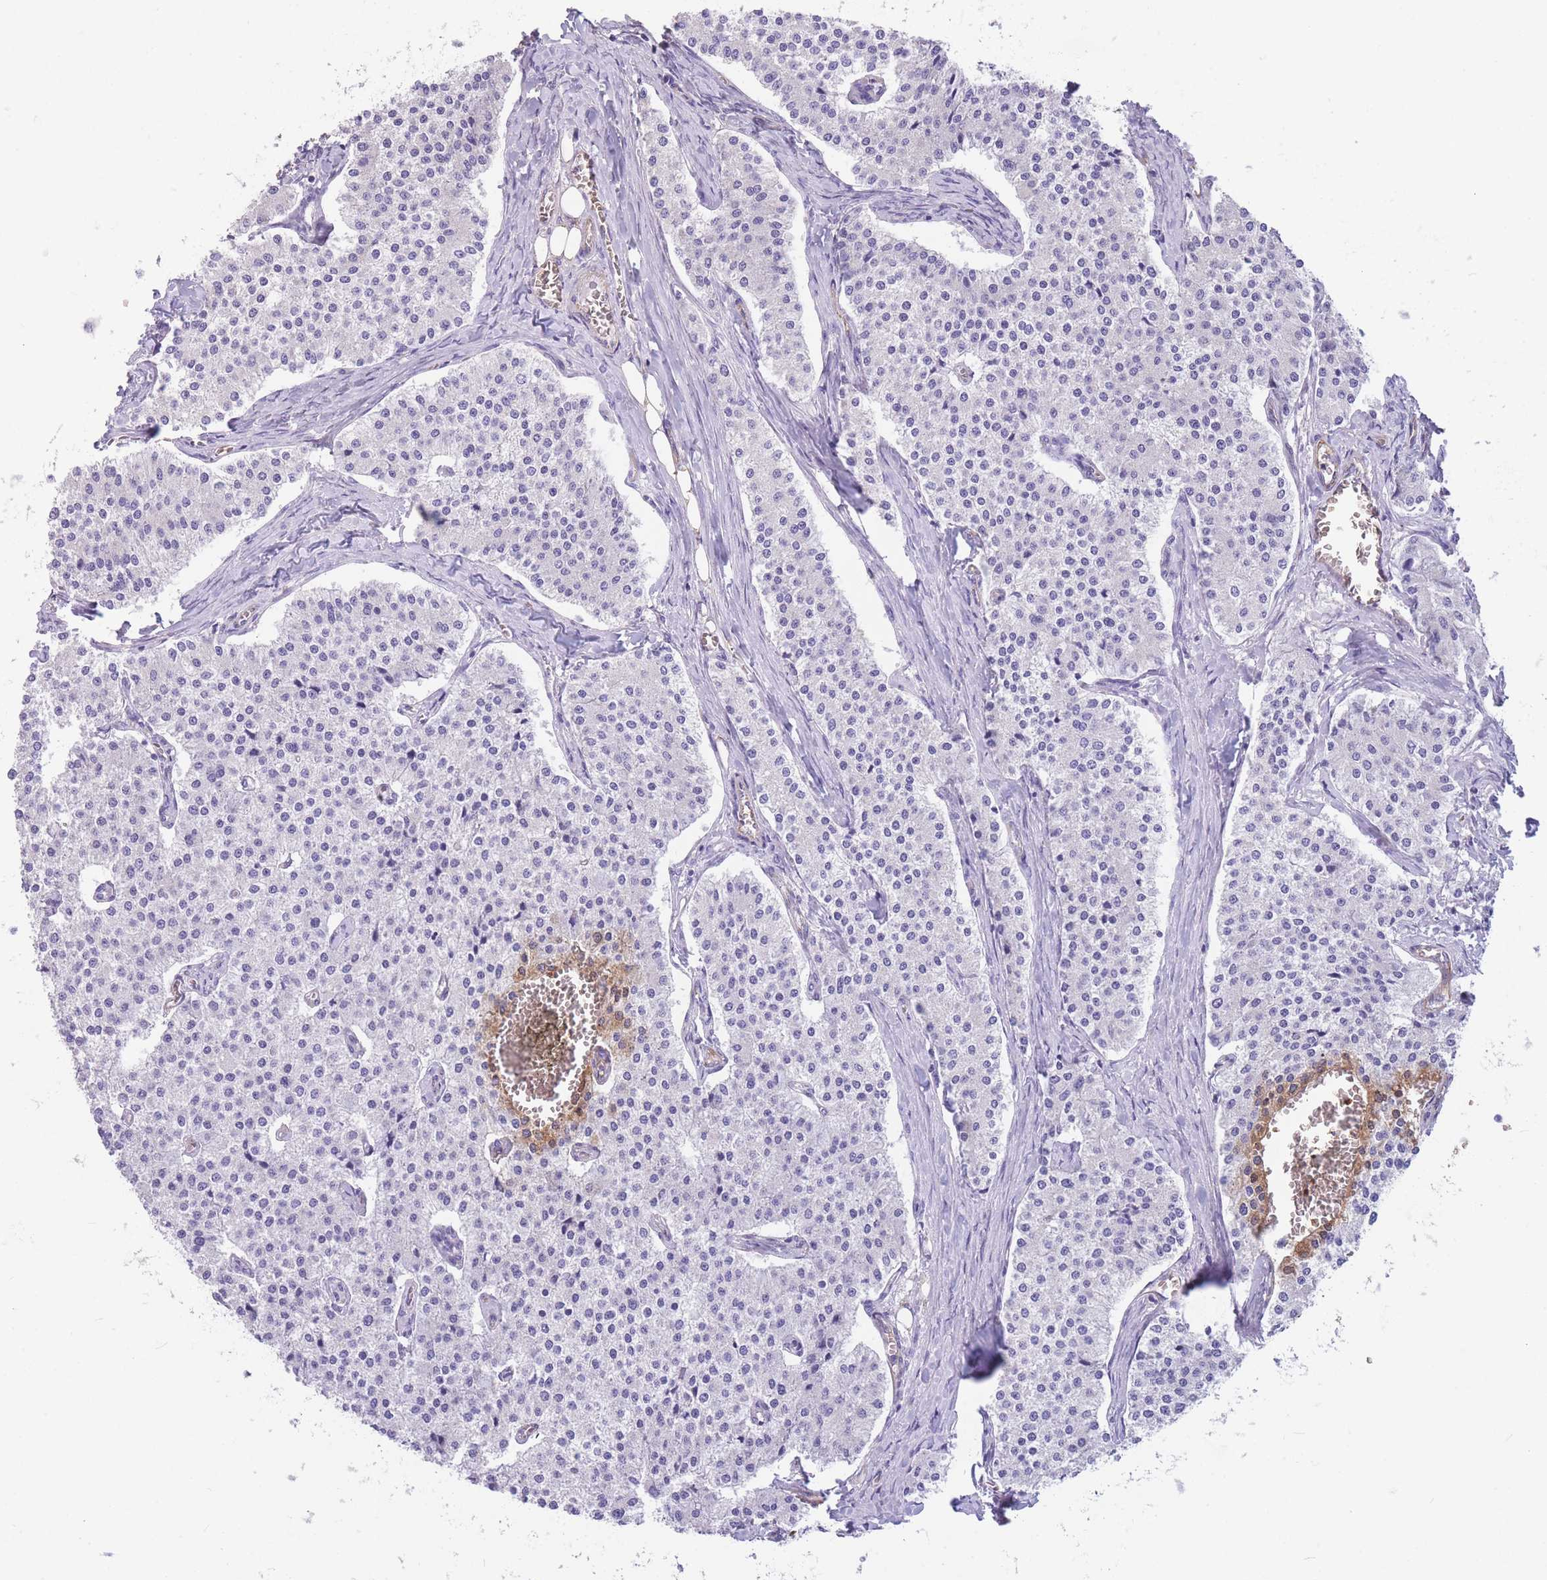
{"staining": {"intensity": "negative", "quantity": "none", "location": "none"}, "tissue": "carcinoid", "cell_type": "Tumor cells", "image_type": "cancer", "snomed": [{"axis": "morphology", "description": "Carcinoid, malignant, NOS"}, {"axis": "topography", "description": "Colon"}], "caption": "IHC micrograph of neoplastic tissue: carcinoid (malignant) stained with DAB reveals no significant protein positivity in tumor cells. The staining is performed using DAB (3,3'-diaminobenzidine) brown chromogen with nuclei counter-stained in using hematoxylin.", "gene": "ANKRD53", "patient": {"sex": "female", "age": 52}}